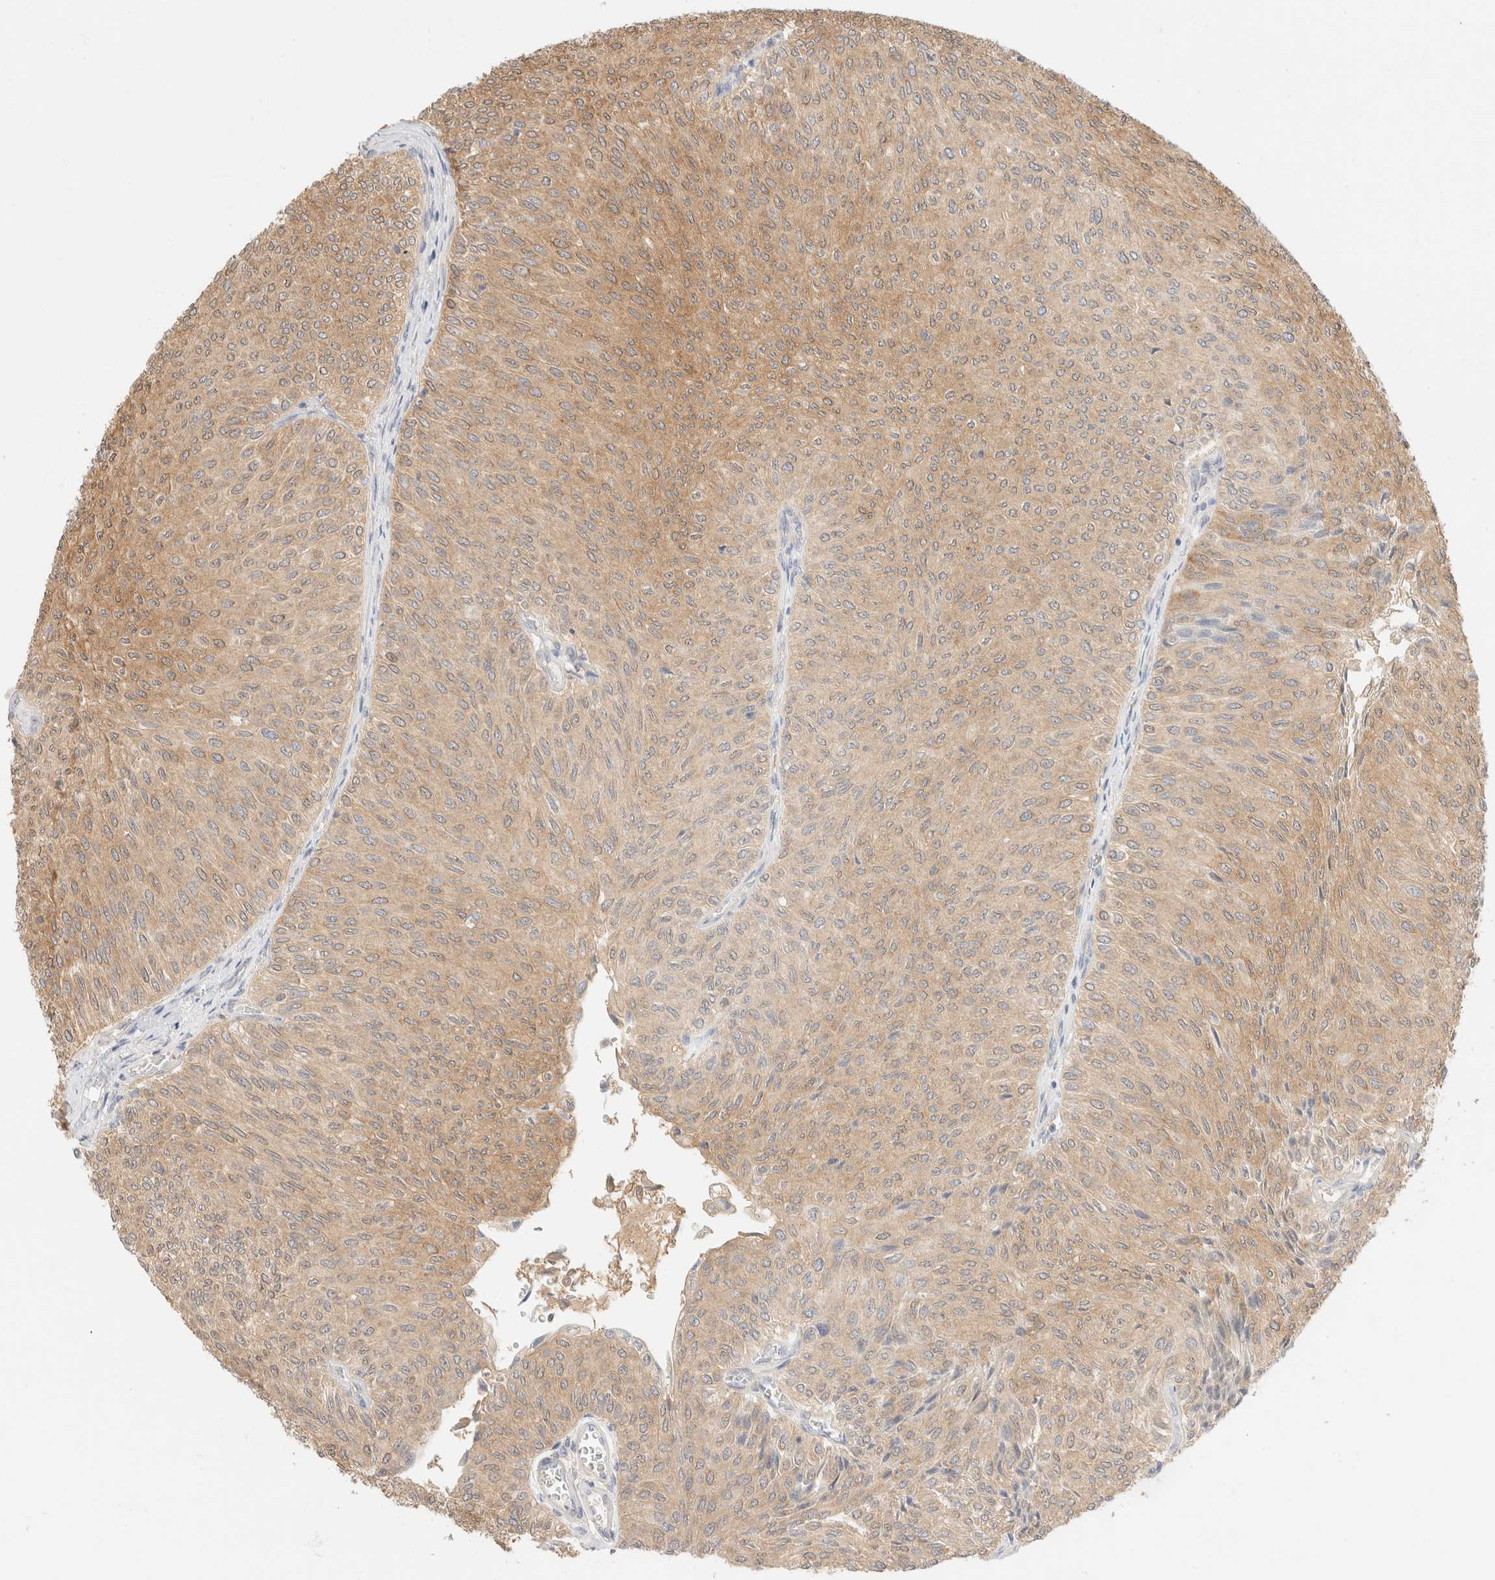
{"staining": {"intensity": "moderate", "quantity": ">75%", "location": "cytoplasmic/membranous"}, "tissue": "urothelial cancer", "cell_type": "Tumor cells", "image_type": "cancer", "snomed": [{"axis": "morphology", "description": "Urothelial carcinoma, Low grade"}, {"axis": "topography", "description": "Urinary bladder"}], "caption": "High-magnification brightfield microscopy of urothelial cancer stained with DAB (3,3'-diaminobenzidine) (brown) and counterstained with hematoxylin (blue). tumor cells exhibit moderate cytoplasmic/membranous expression is present in about>75% of cells. (IHC, brightfield microscopy, high magnification).", "gene": "GPI", "patient": {"sex": "male", "age": 78}}